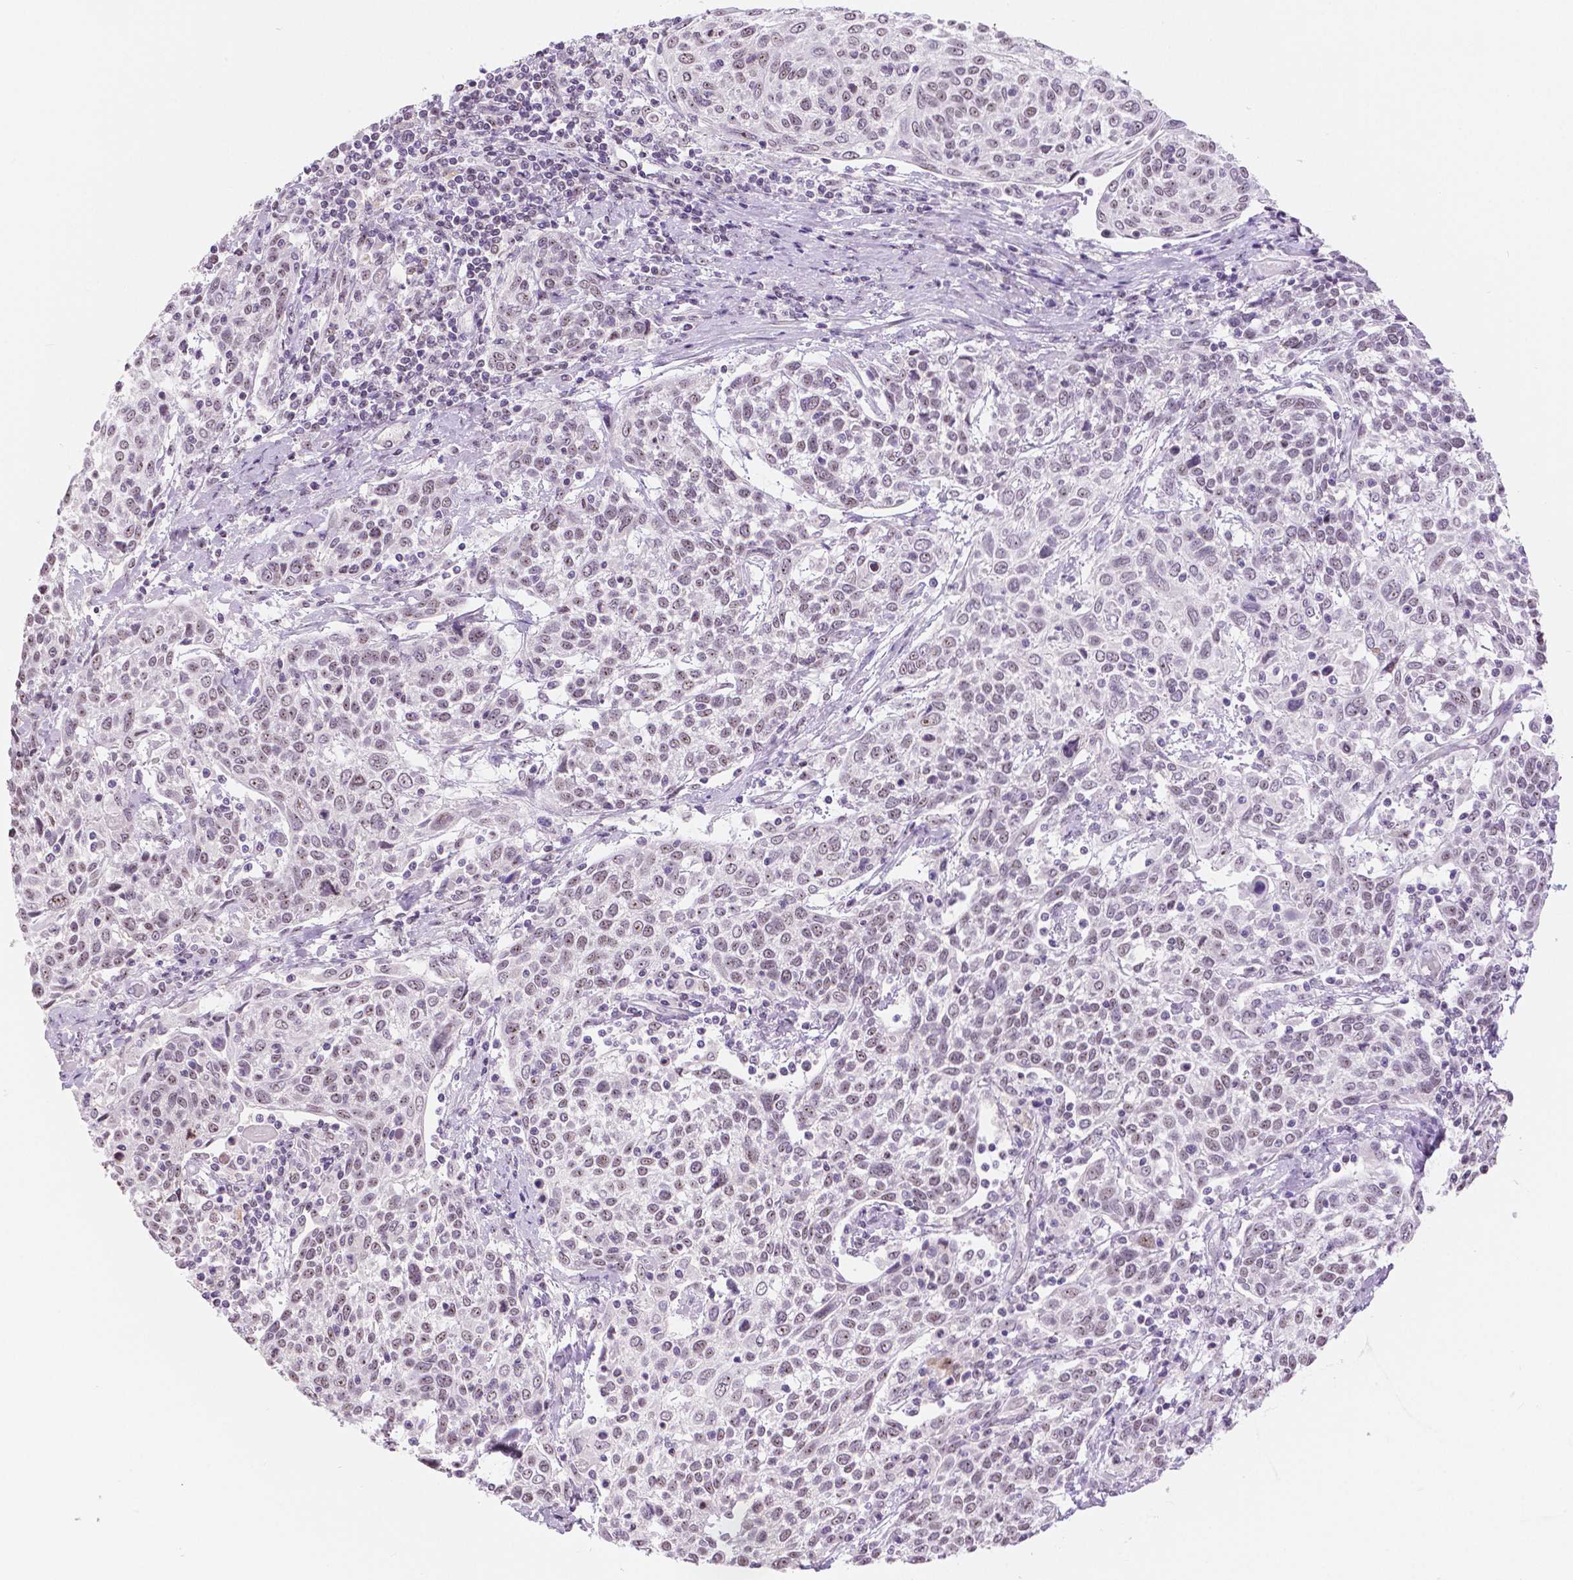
{"staining": {"intensity": "weak", "quantity": "<25%", "location": "nuclear"}, "tissue": "cervical cancer", "cell_type": "Tumor cells", "image_type": "cancer", "snomed": [{"axis": "morphology", "description": "Squamous cell carcinoma, NOS"}, {"axis": "topography", "description": "Cervix"}], "caption": "Tumor cells are negative for protein expression in human cervical cancer. (DAB (3,3'-diaminobenzidine) IHC visualized using brightfield microscopy, high magnification).", "gene": "NHP2", "patient": {"sex": "female", "age": 61}}